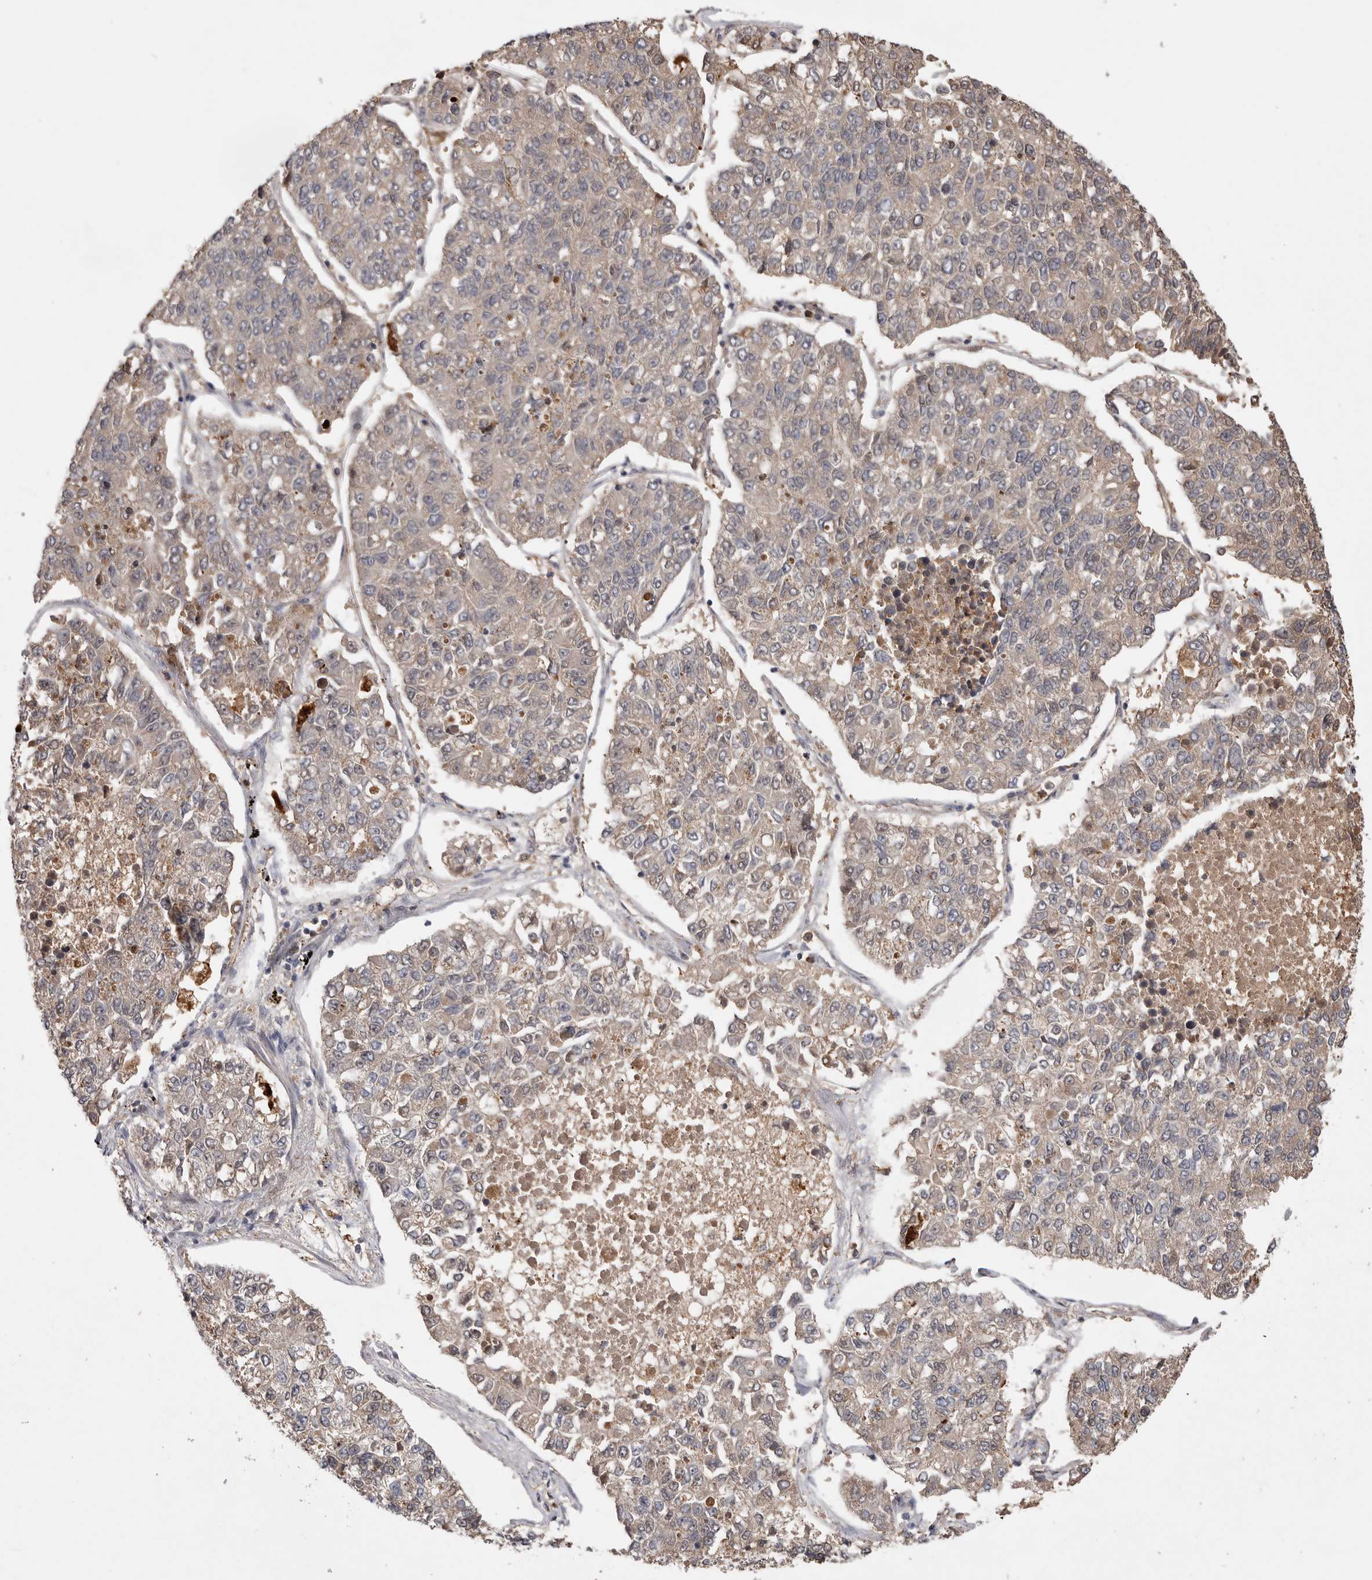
{"staining": {"intensity": "weak", "quantity": "25%-75%", "location": "cytoplasmic/membranous"}, "tissue": "lung cancer", "cell_type": "Tumor cells", "image_type": "cancer", "snomed": [{"axis": "morphology", "description": "Adenocarcinoma, NOS"}, {"axis": "topography", "description": "Lung"}], "caption": "Human lung cancer stained for a protein (brown) reveals weak cytoplasmic/membranous positive positivity in approximately 25%-75% of tumor cells.", "gene": "VN1R4", "patient": {"sex": "male", "age": 49}}